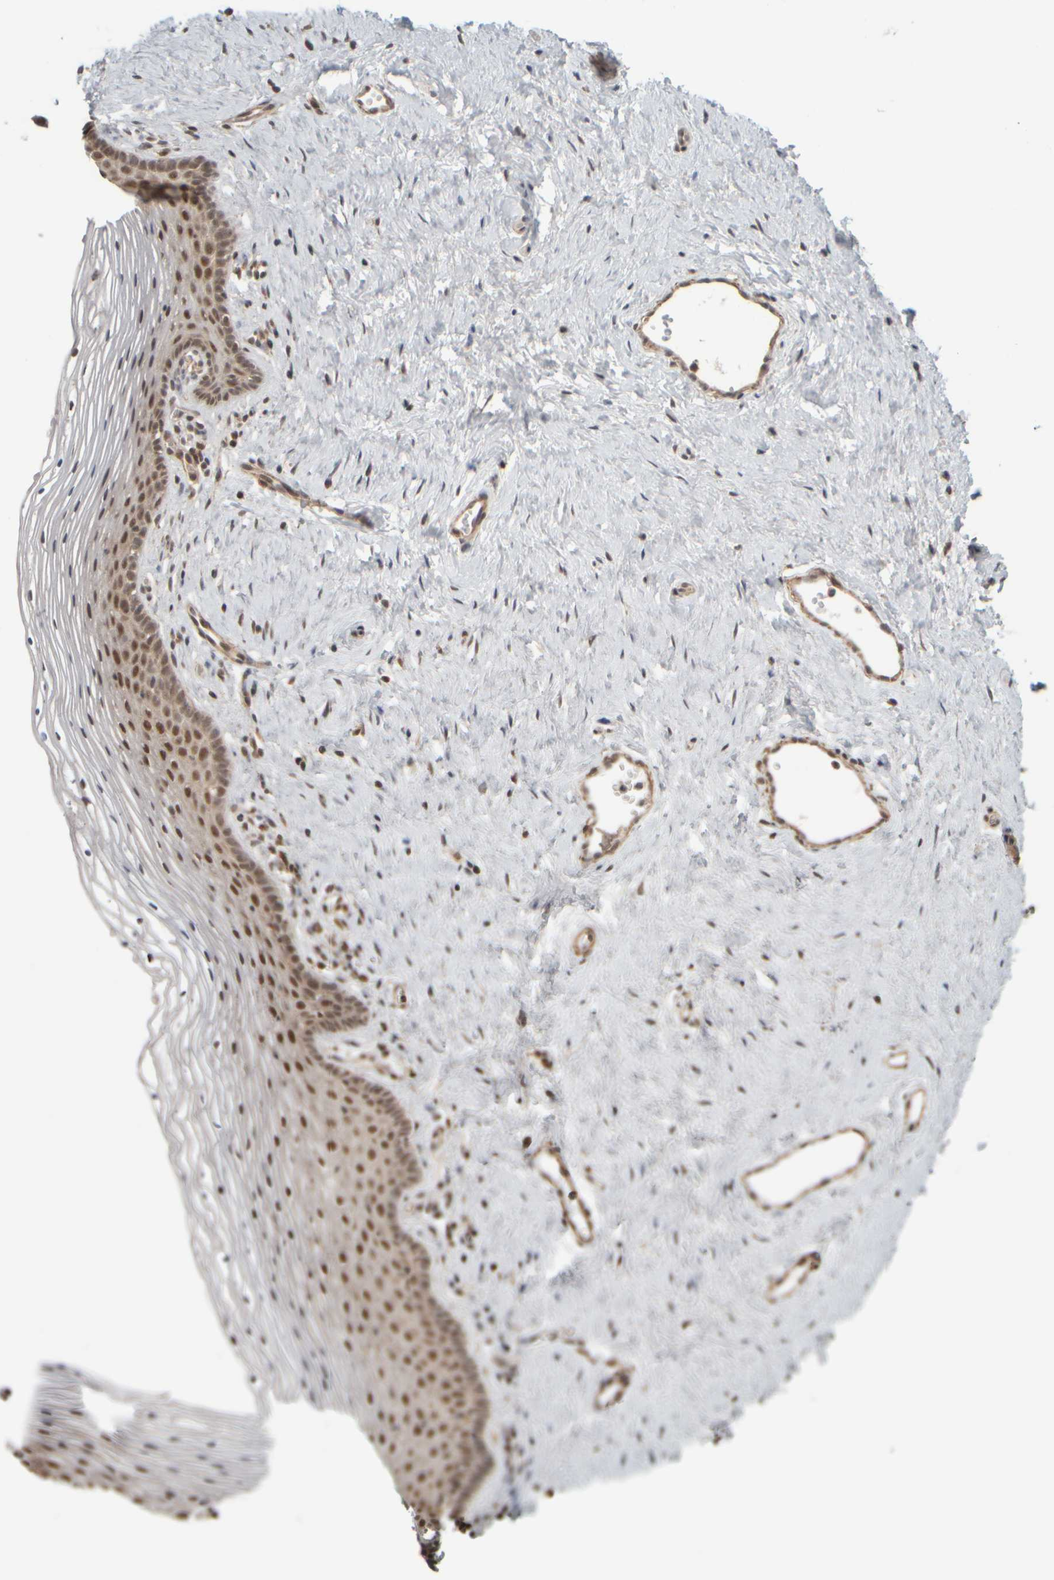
{"staining": {"intensity": "strong", "quantity": "25%-75%", "location": "nuclear"}, "tissue": "vagina", "cell_type": "Squamous epithelial cells", "image_type": "normal", "snomed": [{"axis": "morphology", "description": "Normal tissue, NOS"}, {"axis": "topography", "description": "Vagina"}], "caption": "This image displays immunohistochemistry staining of benign vagina, with high strong nuclear expression in approximately 25%-75% of squamous epithelial cells.", "gene": "SYNRG", "patient": {"sex": "female", "age": 32}}